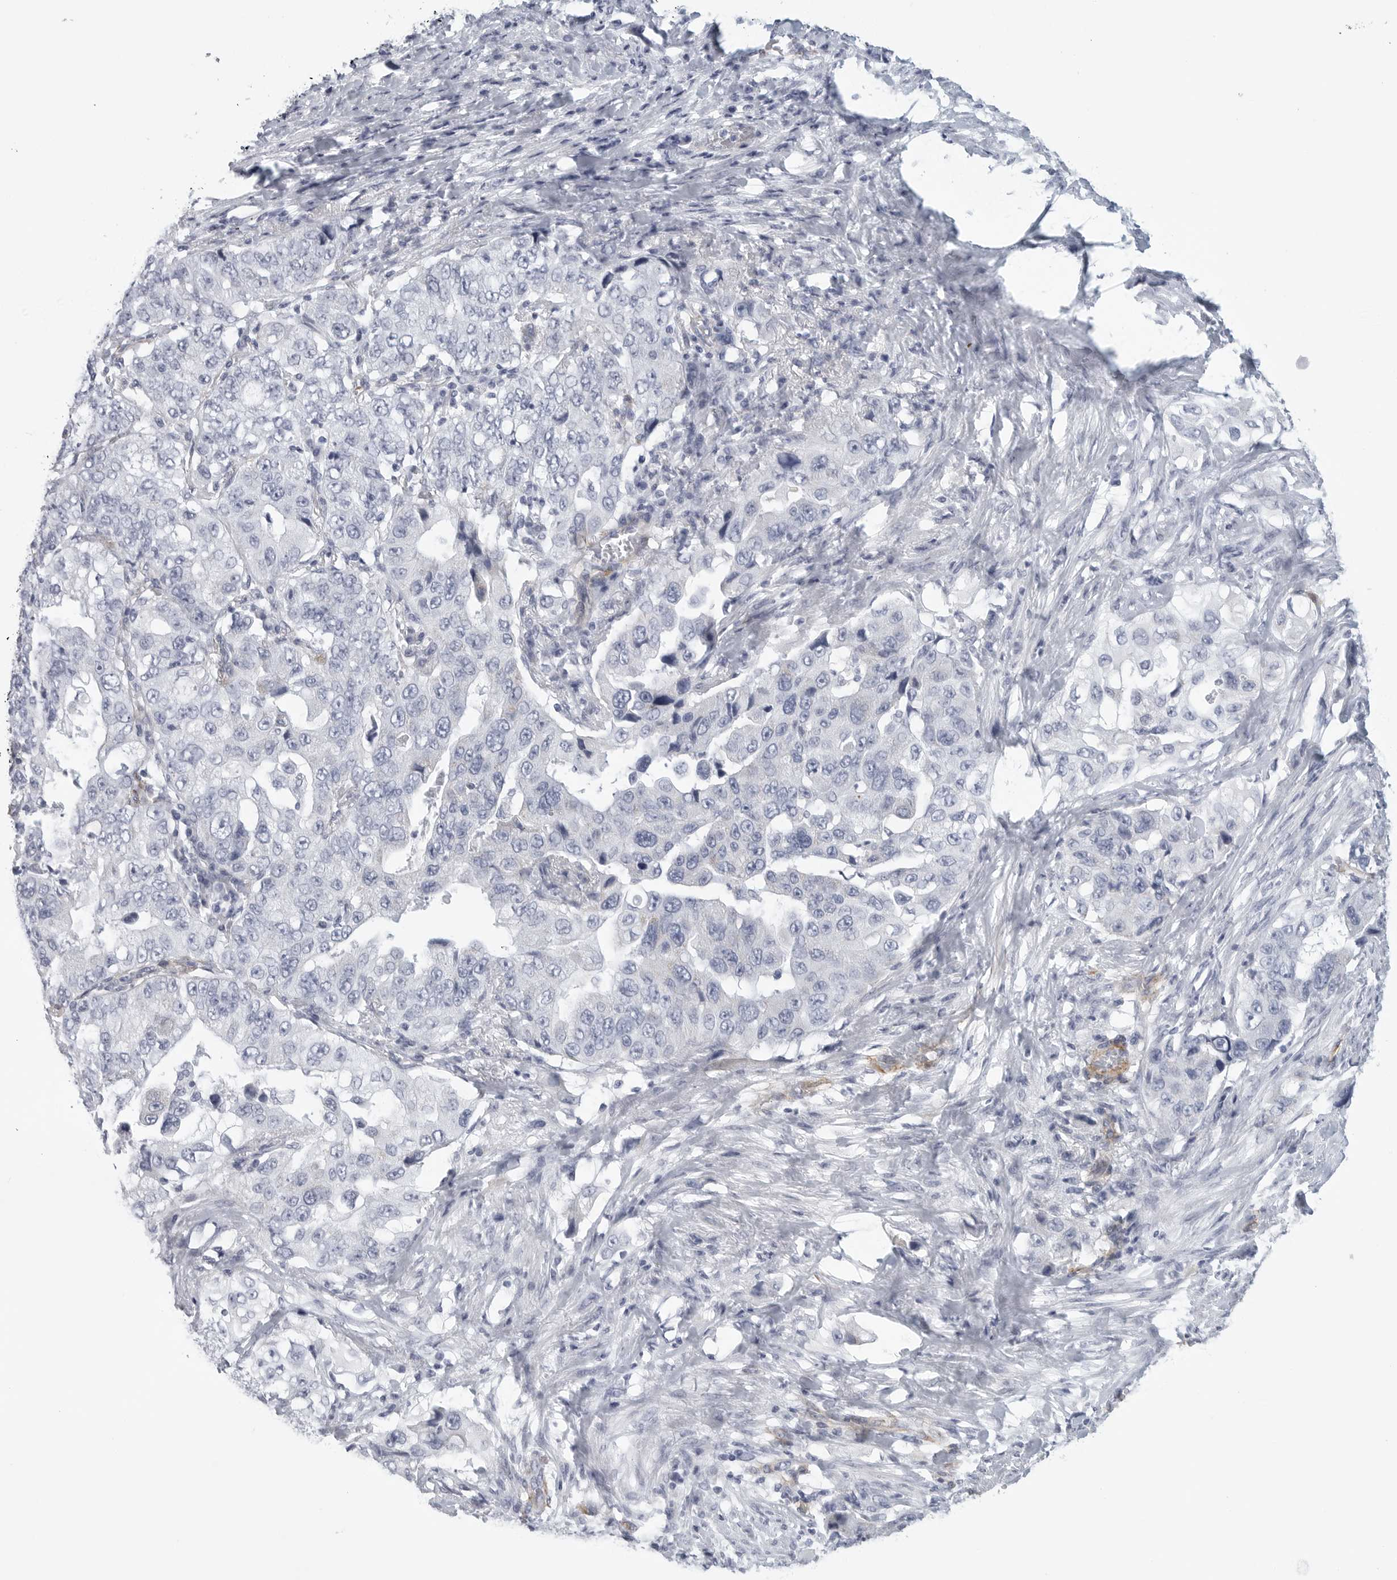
{"staining": {"intensity": "negative", "quantity": "none", "location": "none"}, "tissue": "lung cancer", "cell_type": "Tumor cells", "image_type": "cancer", "snomed": [{"axis": "morphology", "description": "Adenocarcinoma, NOS"}, {"axis": "topography", "description": "Lung"}], "caption": "This is a image of immunohistochemistry staining of adenocarcinoma (lung), which shows no expression in tumor cells. Brightfield microscopy of IHC stained with DAB (3,3'-diaminobenzidine) (brown) and hematoxylin (blue), captured at high magnification.", "gene": "TNR", "patient": {"sex": "female", "age": 51}}